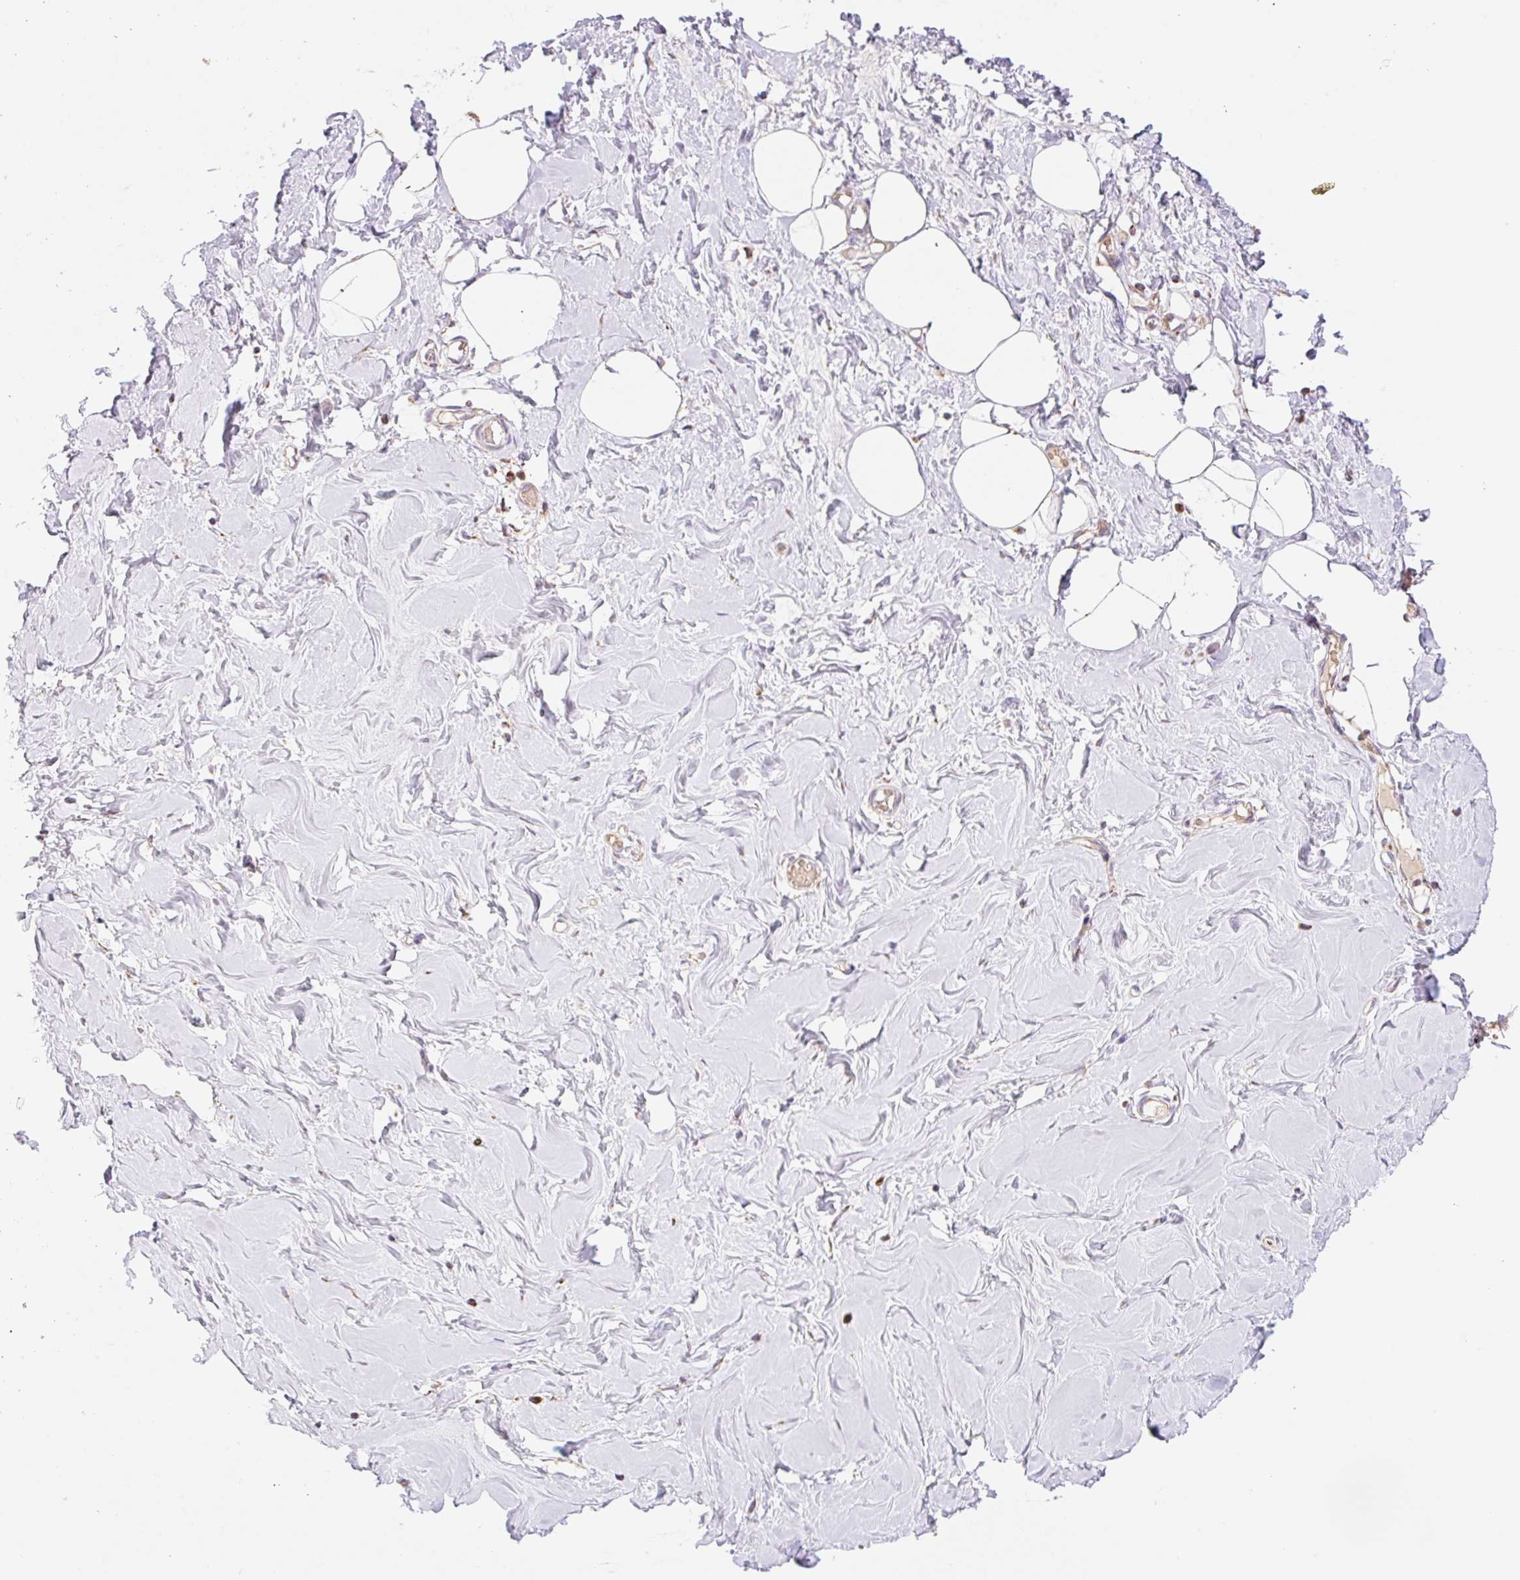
{"staining": {"intensity": "negative", "quantity": "none", "location": "none"}, "tissue": "breast", "cell_type": "Adipocytes", "image_type": "normal", "snomed": [{"axis": "morphology", "description": "Normal tissue, NOS"}, {"axis": "topography", "description": "Breast"}], "caption": "IHC of normal breast shows no expression in adipocytes.", "gene": "GOSR2", "patient": {"sex": "female", "age": 27}}